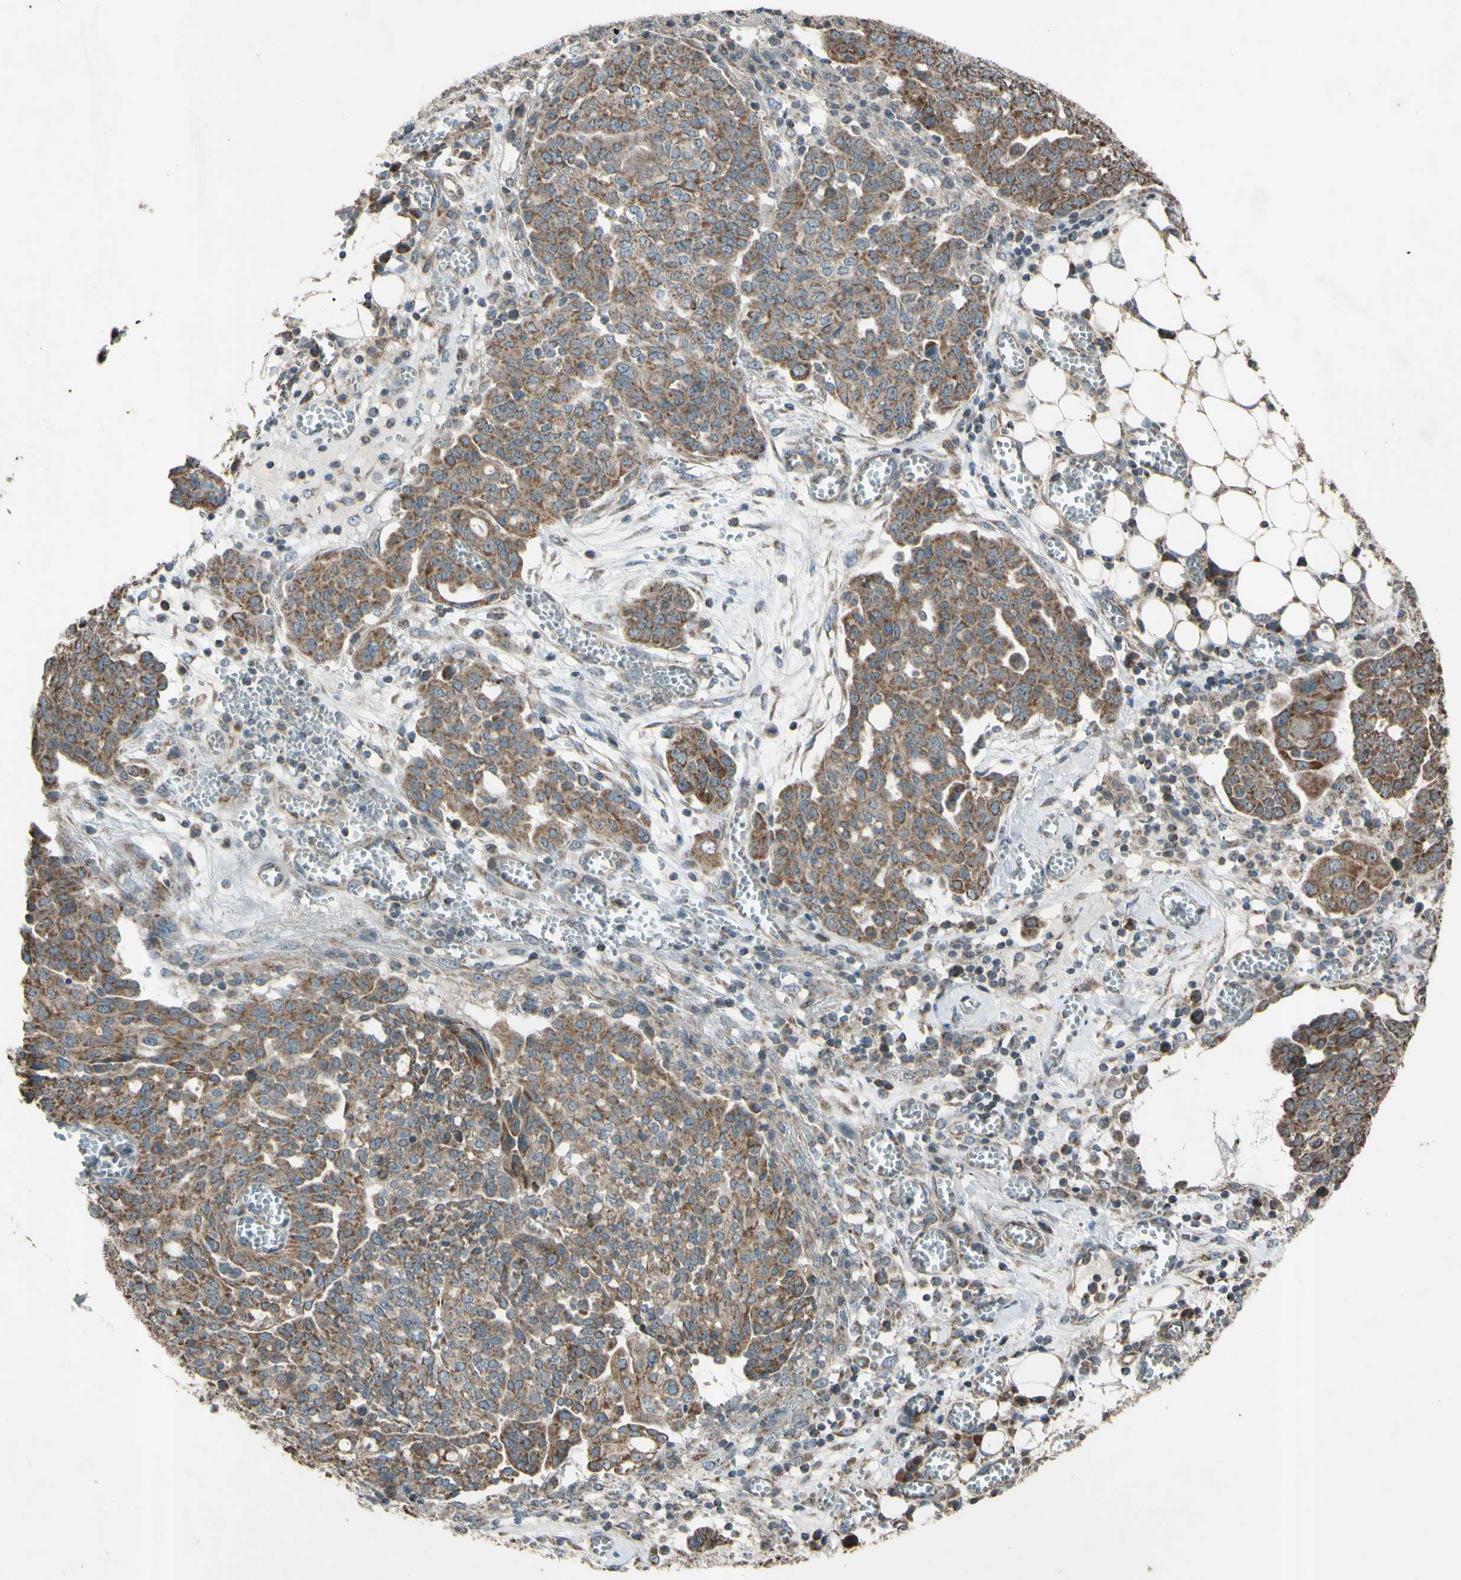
{"staining": {"intensity": "moderate", "quantity": ">75%", "location": "cytoplasmic/membranous"}, "tissue": "ovarian cancer", "cell_type": "Tumor cells", "image_type": "cancer", "snomed": [{"axis": "morphology", "description": "Cystadenocarcinoma, serous, NOS"}, {"axis": "topography", "description": "Soft tissue"}, {"axis": "topography", "description": "Ovary"}], "caption": "A high-resolution histopathology image shows immunohistochemistry (IHC) staining of ovarian cancer (serous cystadenocarcinoma), which displays moderate cytoplasmic/membranous expression in approximately >75% of tumor cells.", "gene": "ACOT8", "patient": {"sex": "female", "age": 57}}